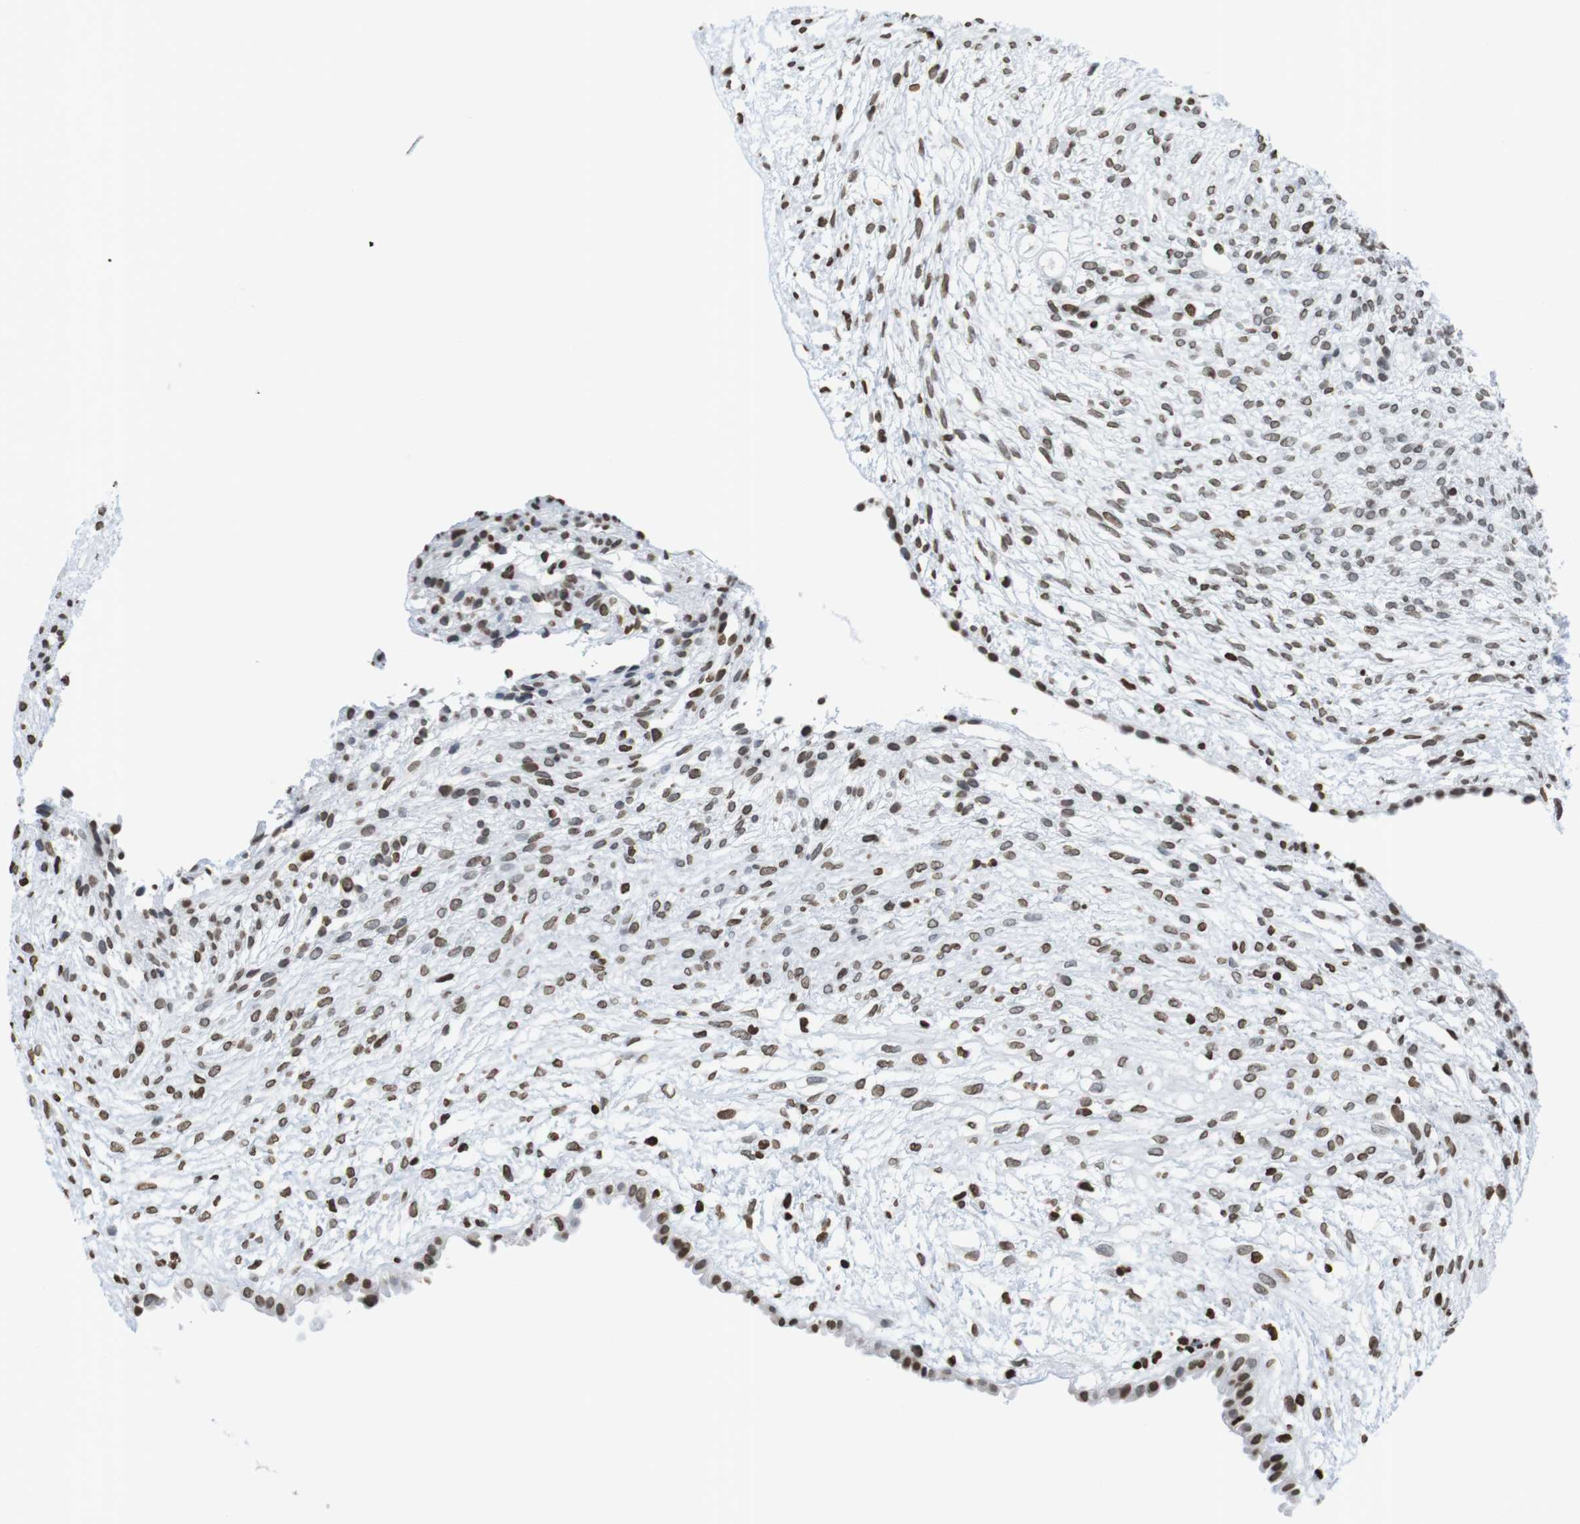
{"staining": {"intensity": "moderate", "quantity": "25%-75%", "location": "nuclear"}, "tissue": "ovary", "cell_type": "Ovarian stroma cells", "image_type": "normal", "snomed": [{"axis": "morphology", "description": "Normal tissue, NOS"}, {"axis": "morphology", "description": "Cyst, NOS"}, {"axis": "topography", "description": "Ovary"}], "caption": "Benign ovary reveals moderate nuclear positivity in approximately 25%-75% of ovarian stroma cells.", "gene": "BSX", "patient": {"sex": "female", "age": 18}}